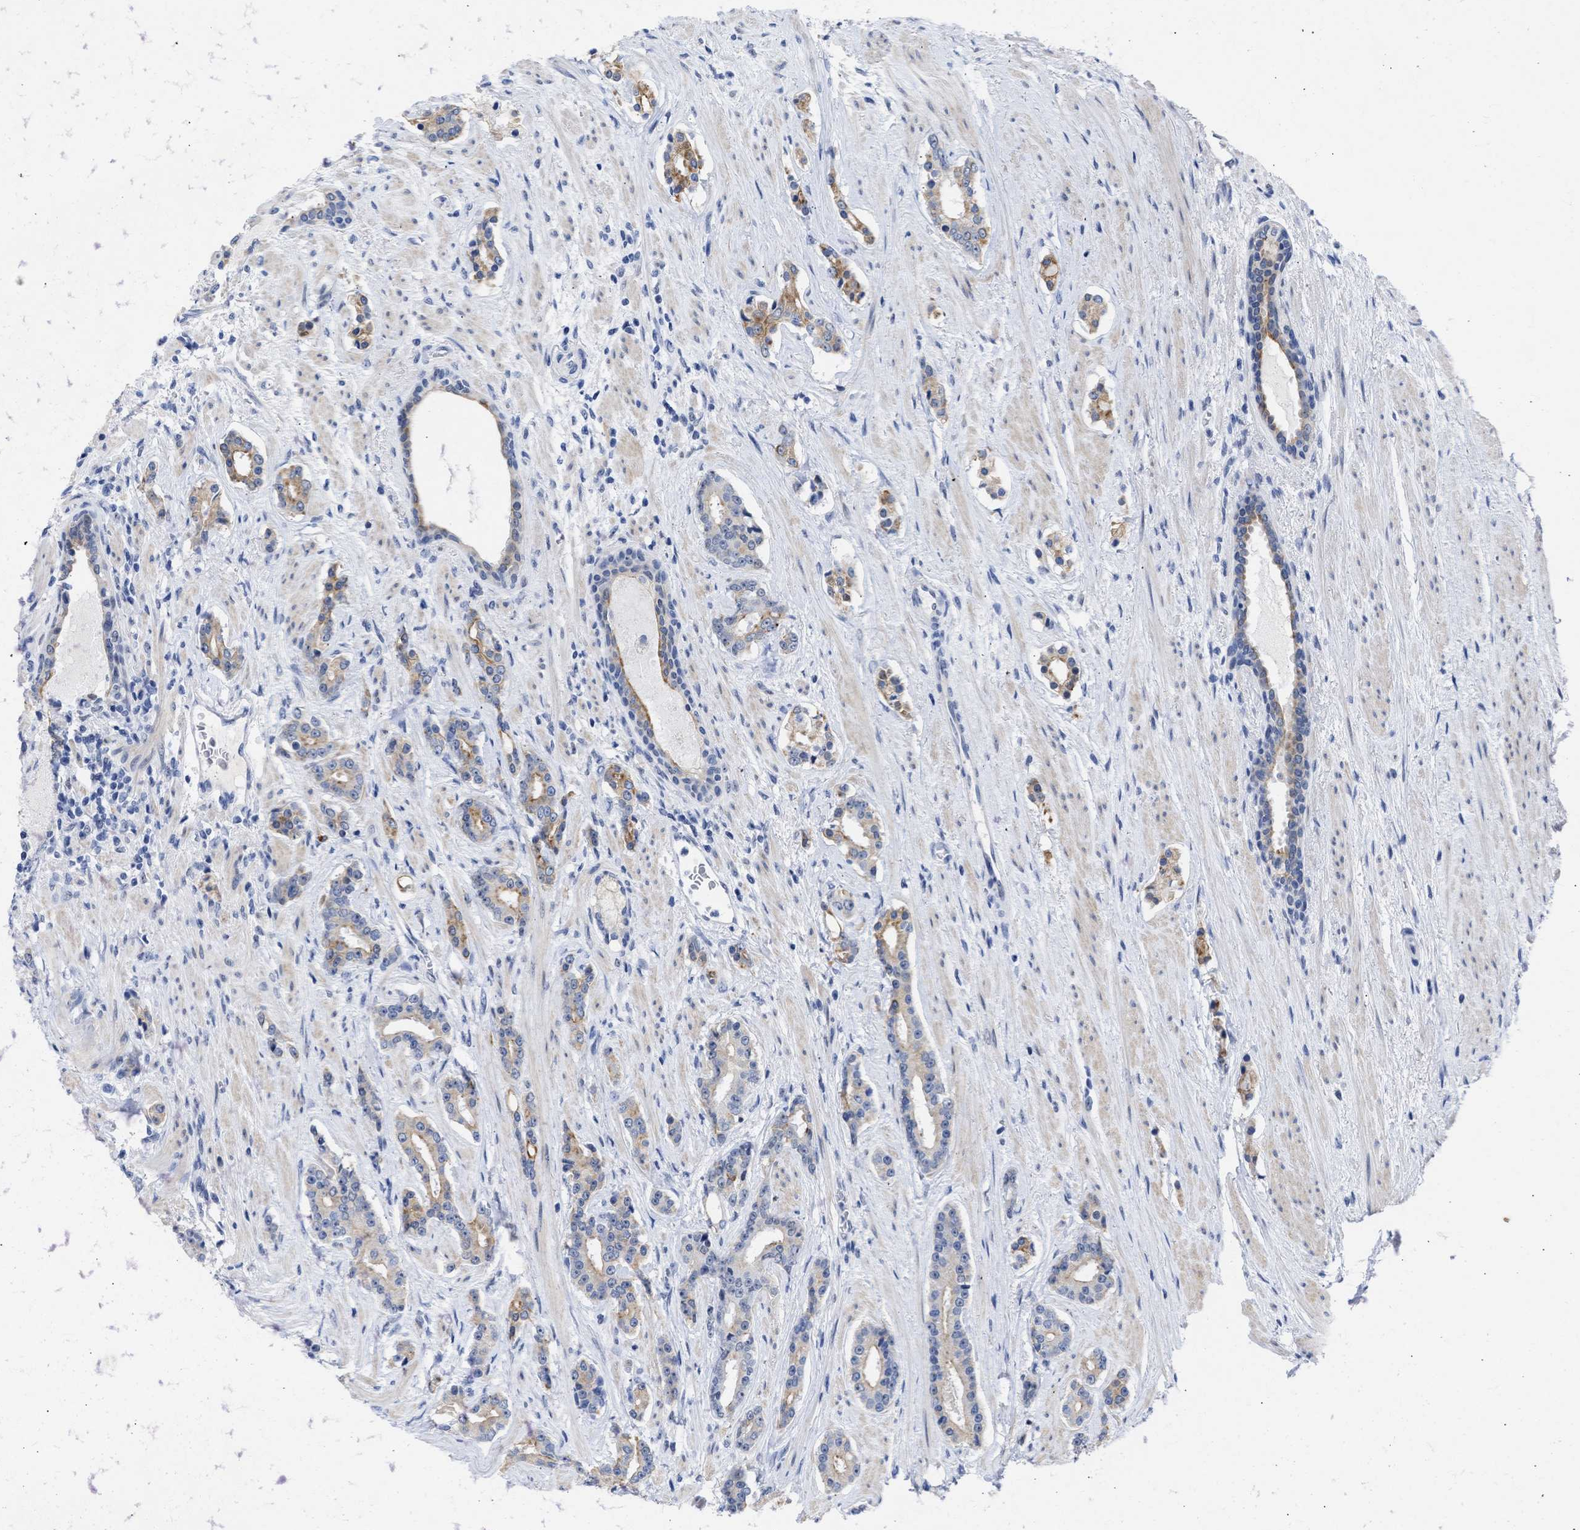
{"staining": {"intensity": "moderate", "quantity": ">75%", "location": "cytoplasmic/membranous"}, "tissue": "prostate cancer", "cell_type": "Tumor cells", "image_type": "cancer", "snomed": [{"axis": "morphology", "description": "Adenocarcinoma, High grade"}, {"axis": "topography", "description": "Prostate"}], "caption": "Brown immunohistochemical staining in human high-grade adenocarcinoma (prostate) shows moderate cytoplasmic/membranous expression in approximately >75% of tumor cells.", "gene": "DDX41", "patient": {"sex": "male", "age": 71}}